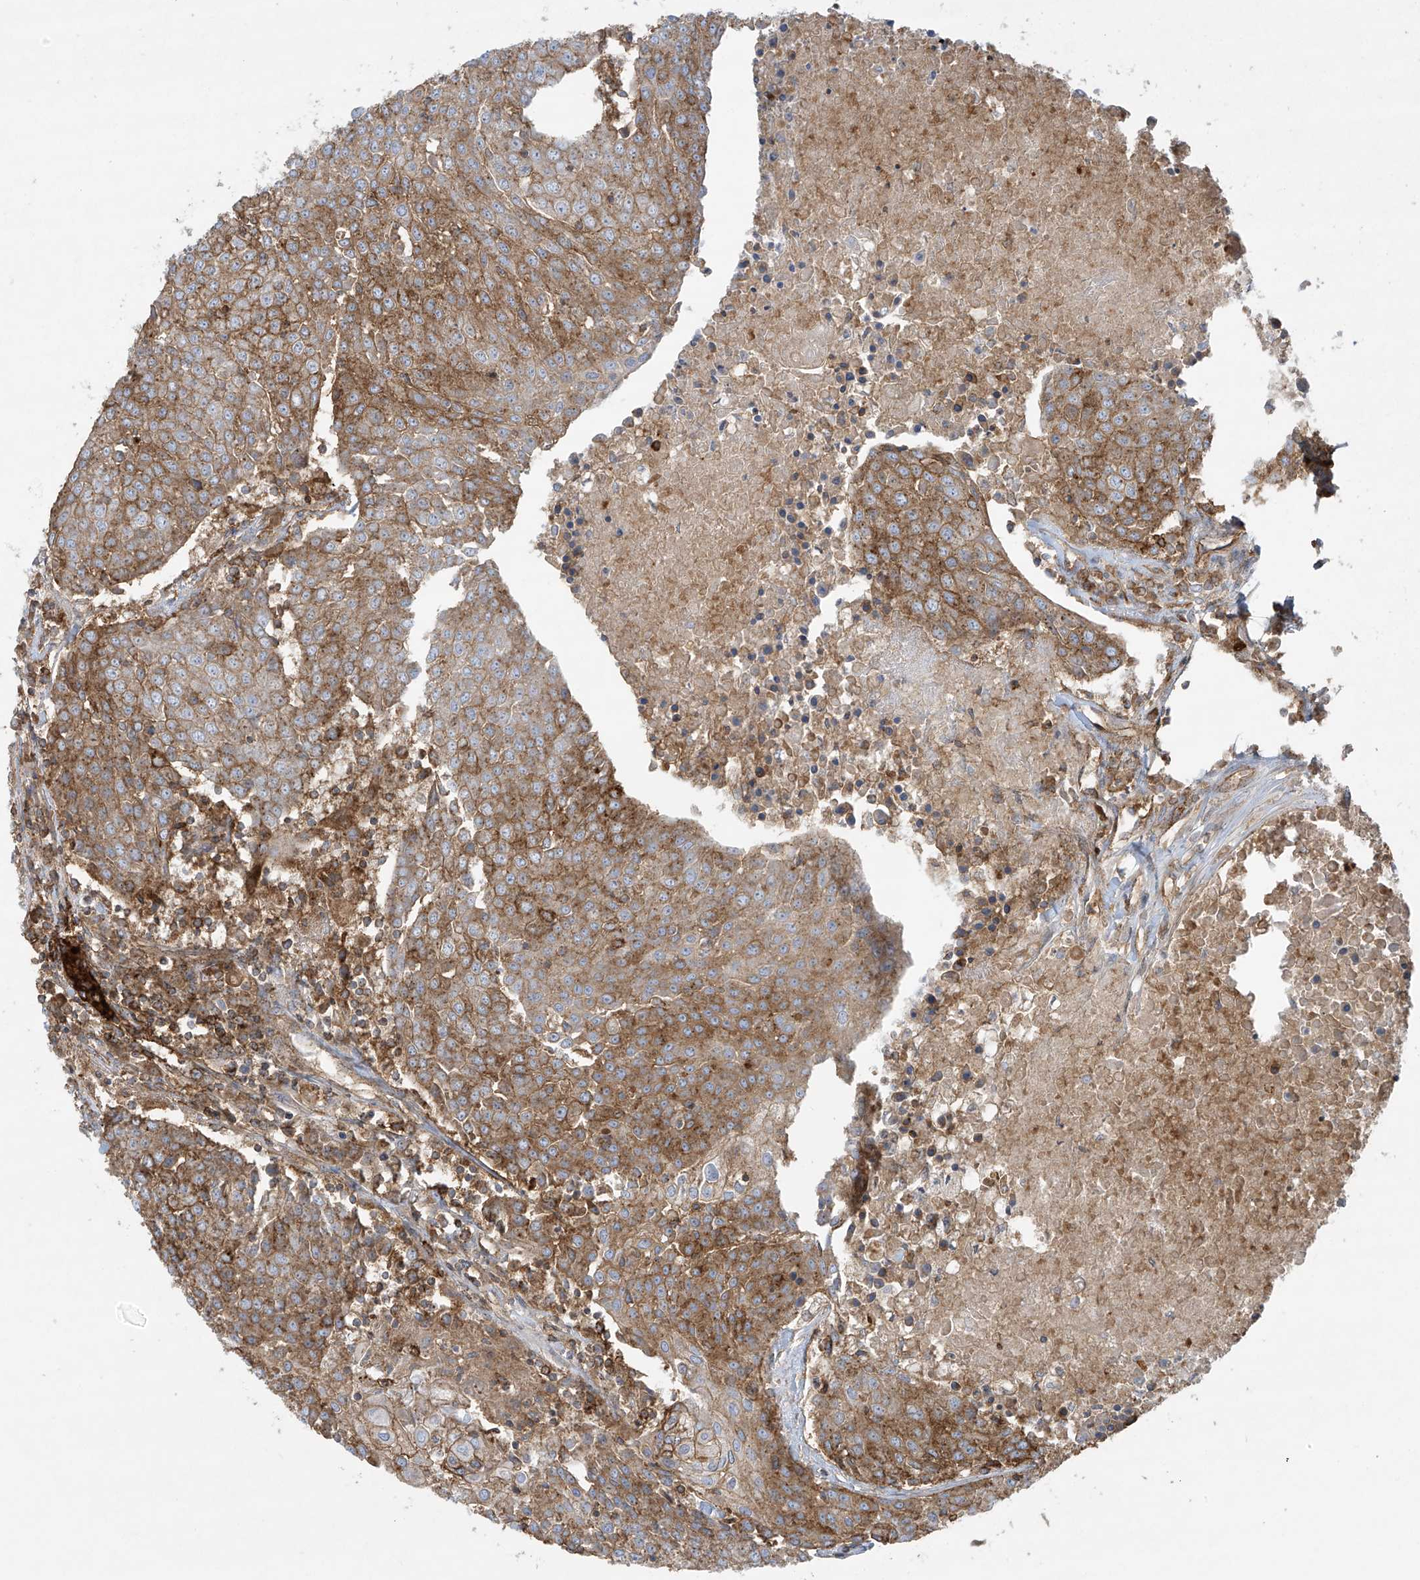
{"staining": {"intensity": "strong", "quantity": ">75%", "location": "cytoplasmic/membranous"}, "tissue": "urothelial cancer", "cell_type": "Tumor cells", "image_type": "cancer", "snomed": [{"axis": "morphology", "description": "Urothelial carcinoma, High grade"}, {"axis": "topography", "description": "Urinary bladder"}], "caption": "The immunohistochemical stain shows strong cytoplasmic/membranous positivity in tumor cells of urothelial carcinoma (high-grade) tissue.", "gene": "HLA-E", "patient": {"sex": "female", "age": 85}}